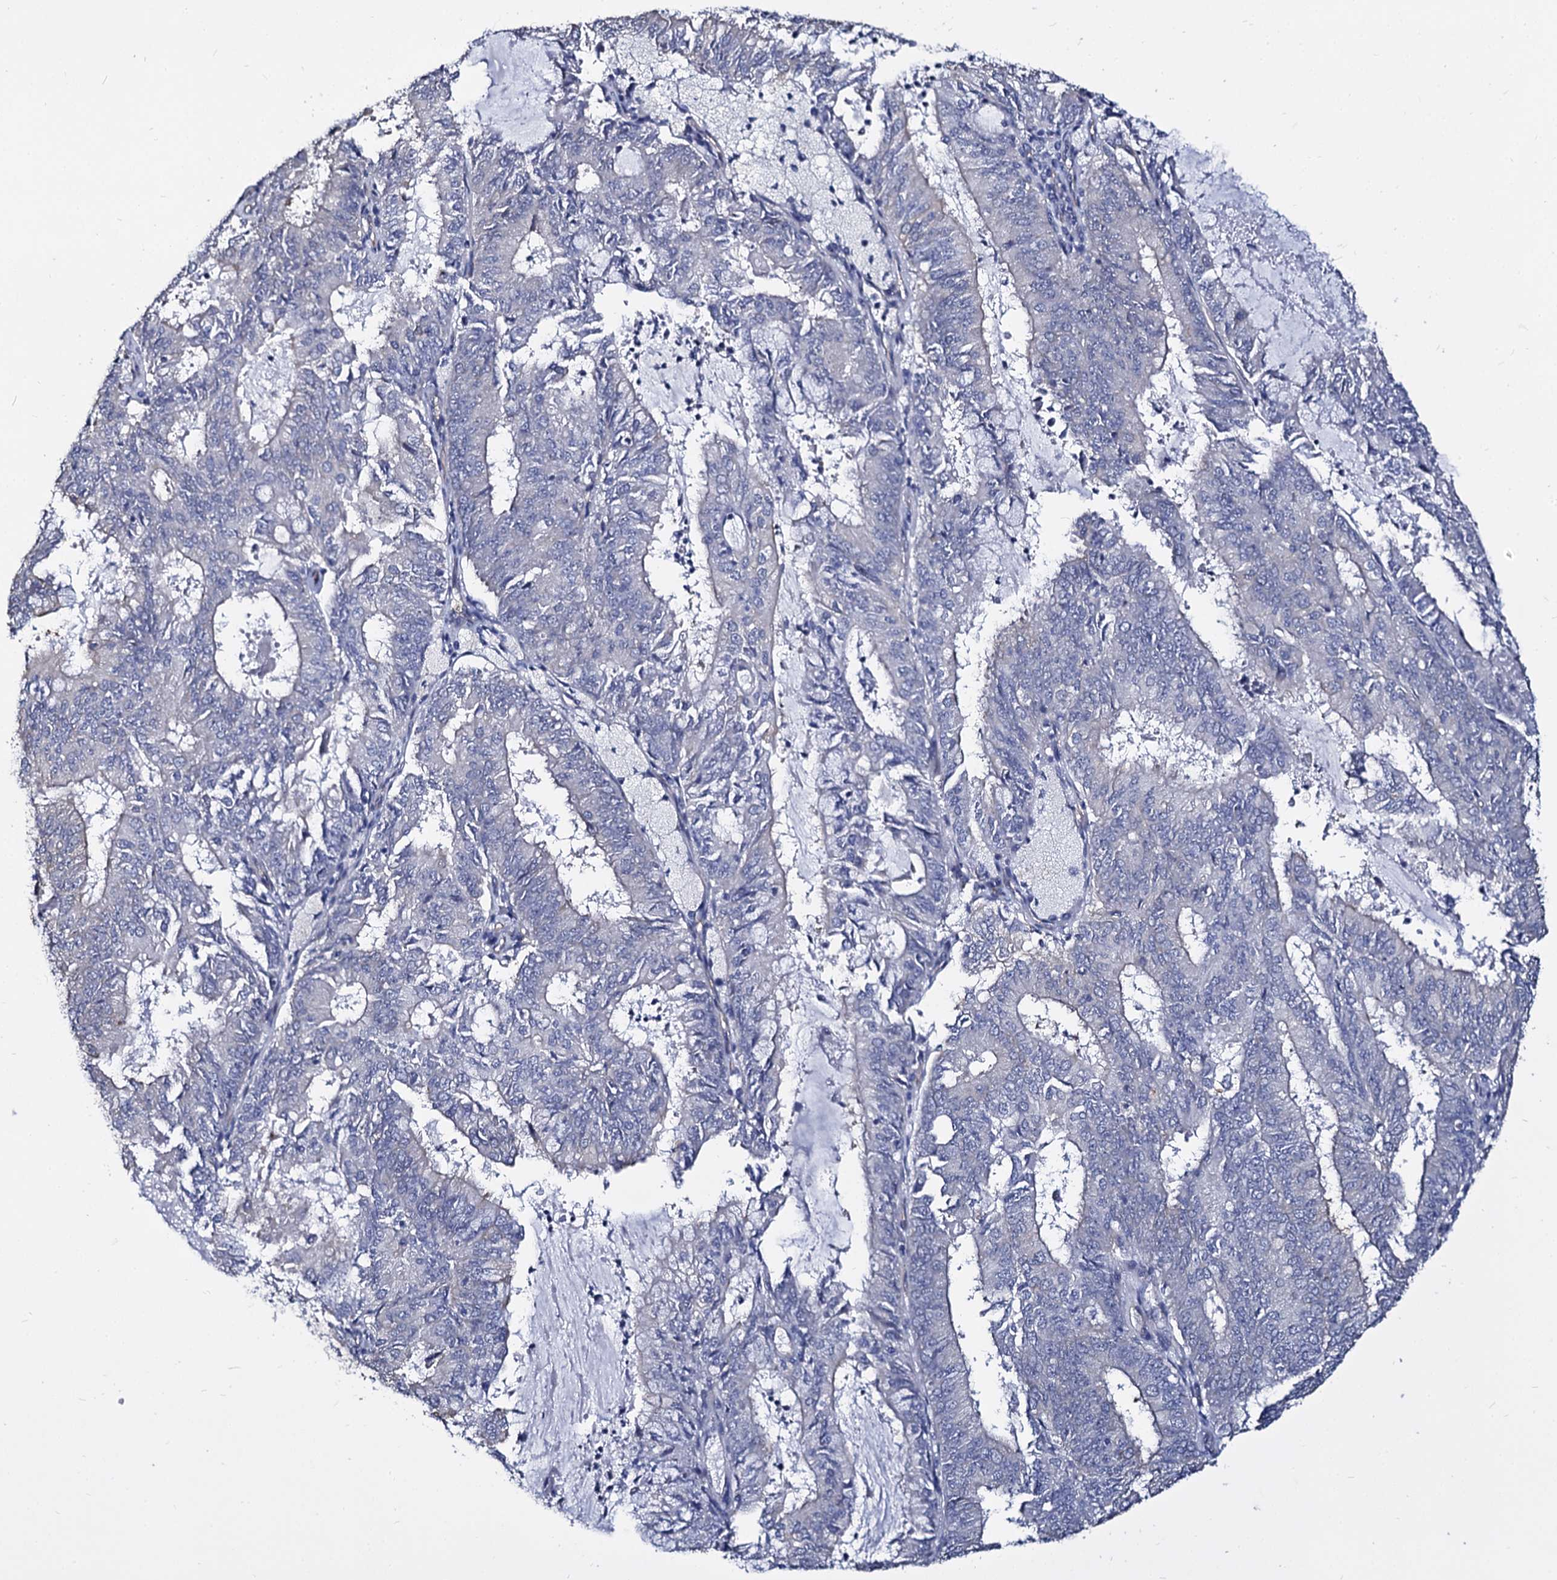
{"staining": {"intensity": "negative", "quantity": "none", "location": "none"}, "tissue": "endometrial cancer", "cell_type": "Tumor cells", "image_type": "cancer", "snomed": [{"axis": "morphology", "description": "Adenocarcinoma, NOS"}, {"axis": "topography", "description": "Endometrium"}], "caption": "This is an immunohistochemistry (IHC) image of endometrial cancer (adenocarcinoma). There is no expression in tumor cells.", "gene": "CBFB", "patient": {"sex": "female", "age": 57}}